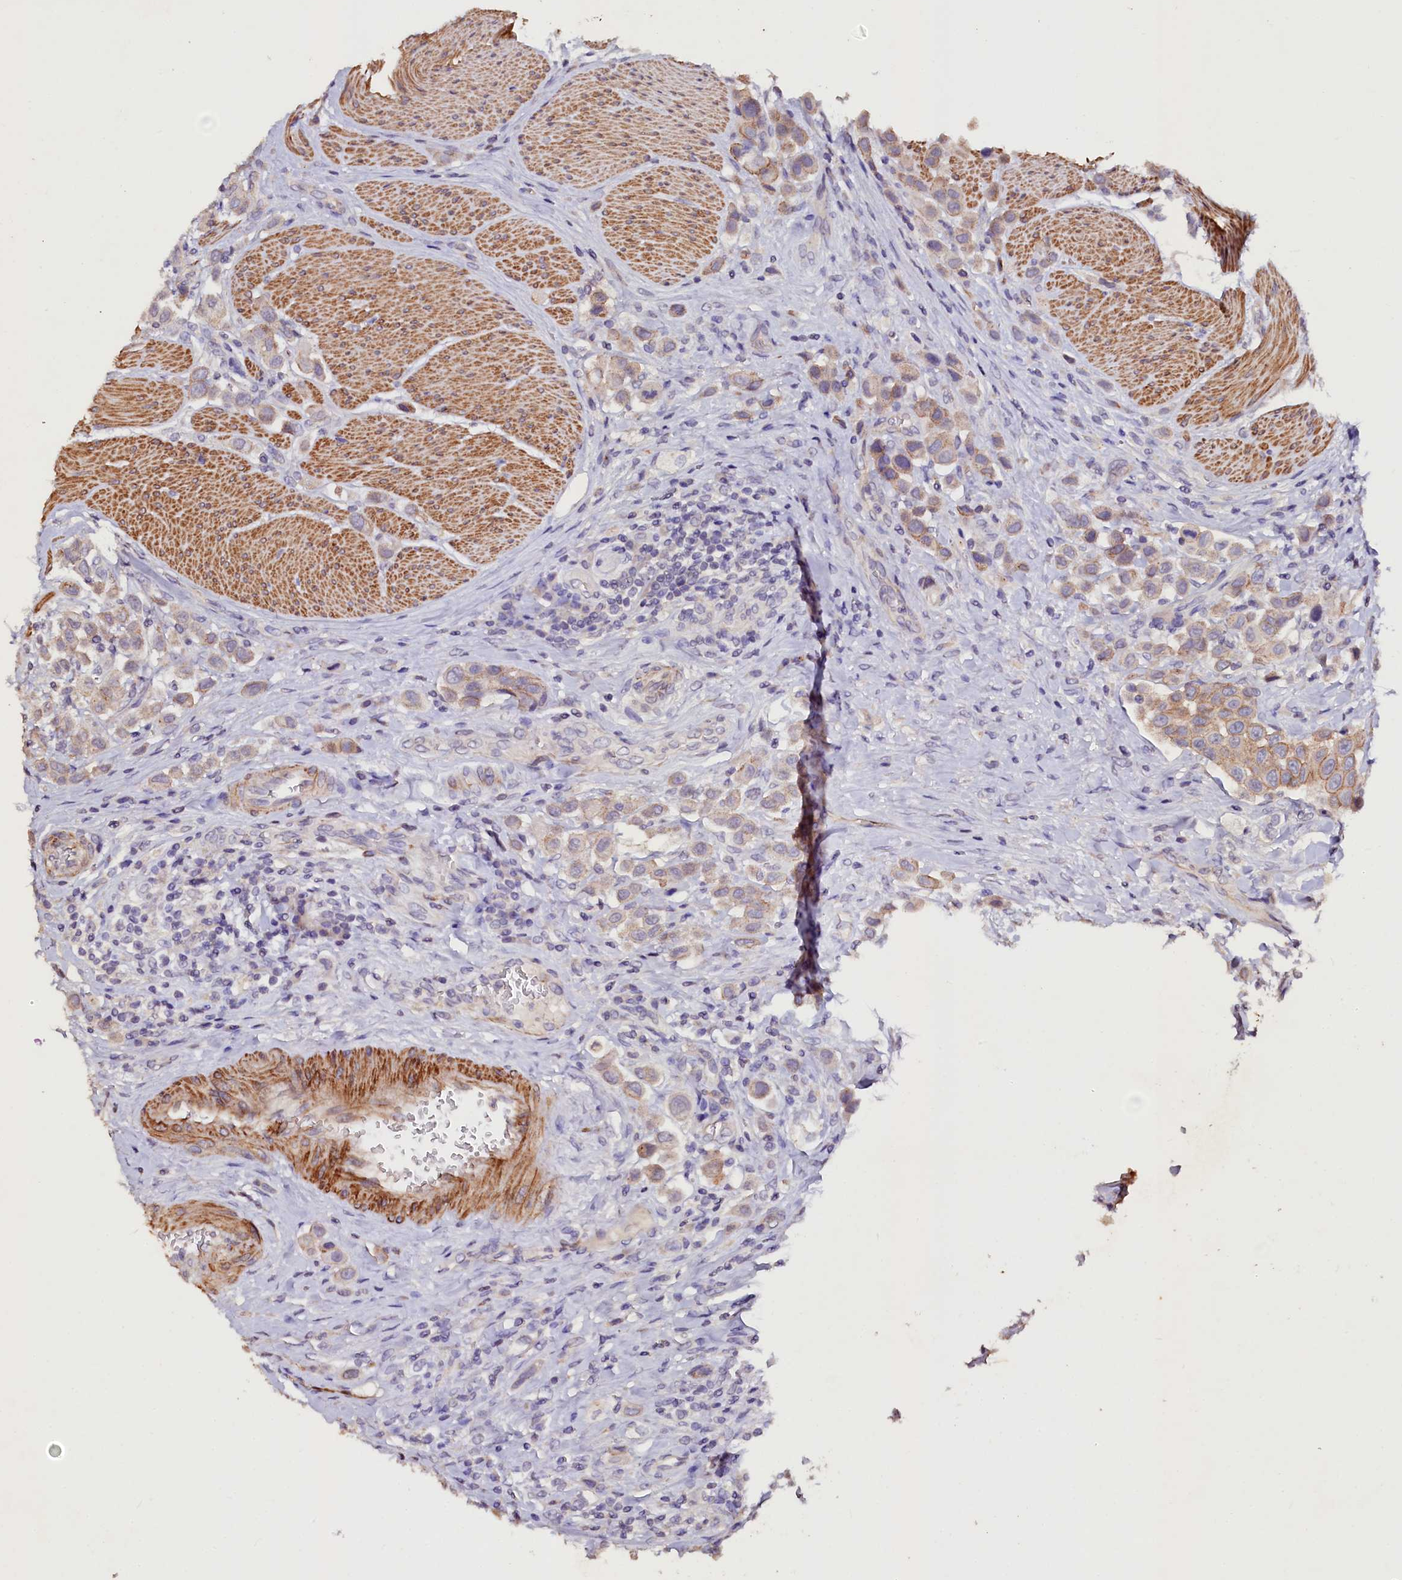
{"staining": {"intensity": "weak", "quantity": ">75%", "location": "cytoplasmic/membranous"}, "tissue": "urothelial cancer", "cell_type": "Tumor cells", "image_type": "cancer", "snomed": [{"axis": "morphology", "description": "Urothelial carcinoma, High grade"}, {"axis": "topography", "description": "Urinary bladder"}], "caption": "Urothelial cancer was stained to show a protein in brown. There is low levels of weak cytoplasmic/membranous staining in about >75% of tumor cells.", "gene": "VPS36", "patient": {"sex": "male", "age": 50}}